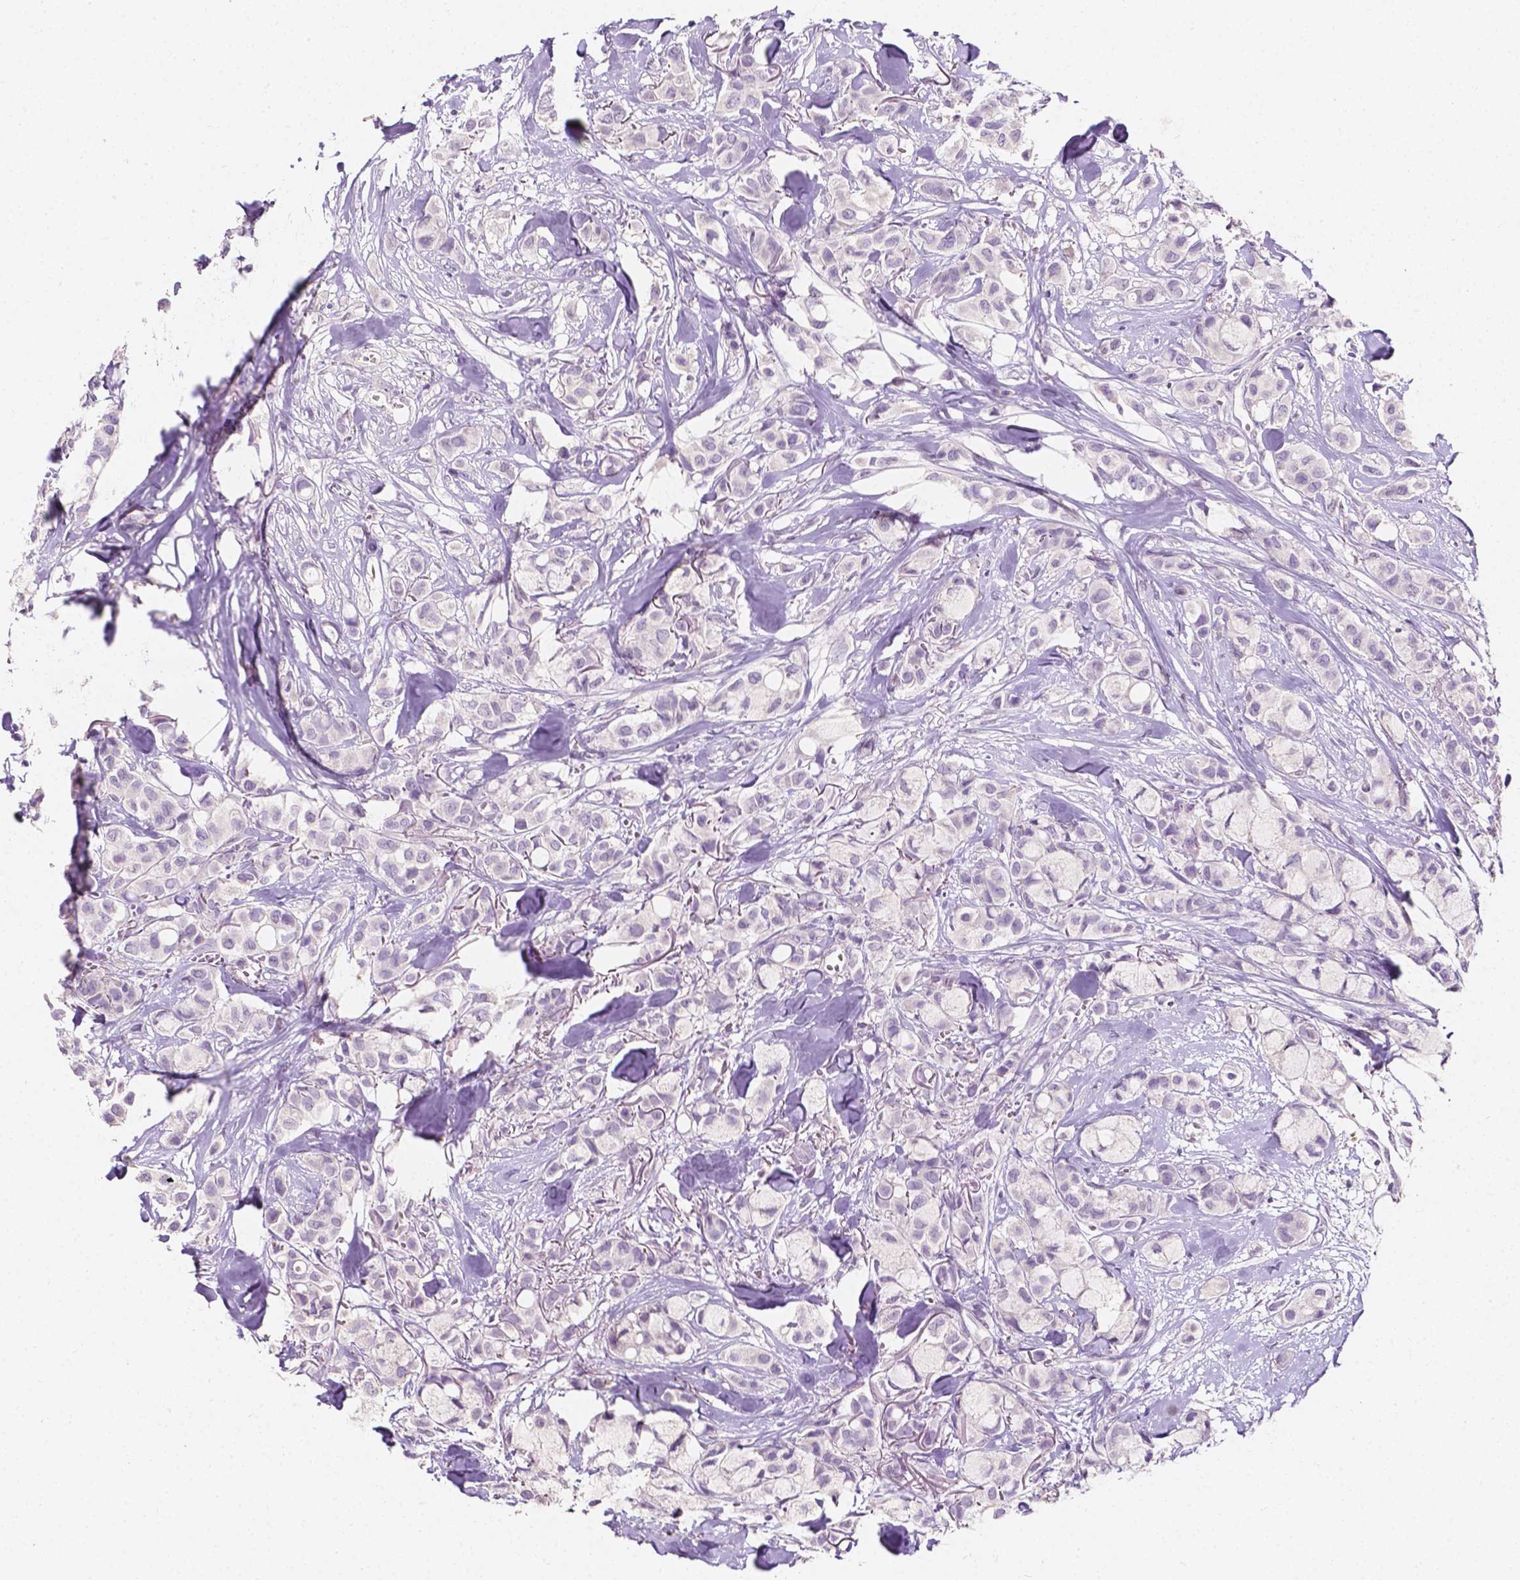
{"staining": {"intensity": "negative", "quantity": "none", "location": "none"}, "tissue": "breast cancer", "cell_type": "Tumor cells", "image_type": "cancer", "snomed": [{"axis": "morphology", "description": "Duct carcinoma"}, {"axis": "topography", "description": "Breast"}], "caption": "The IHC photomicrograph has no significant expression in tumor cells of breast cancer (infiltrating ductal carcinoma) tissue.", "gene": "TAL1", "patient": {"sex": "female", "age": 85}}